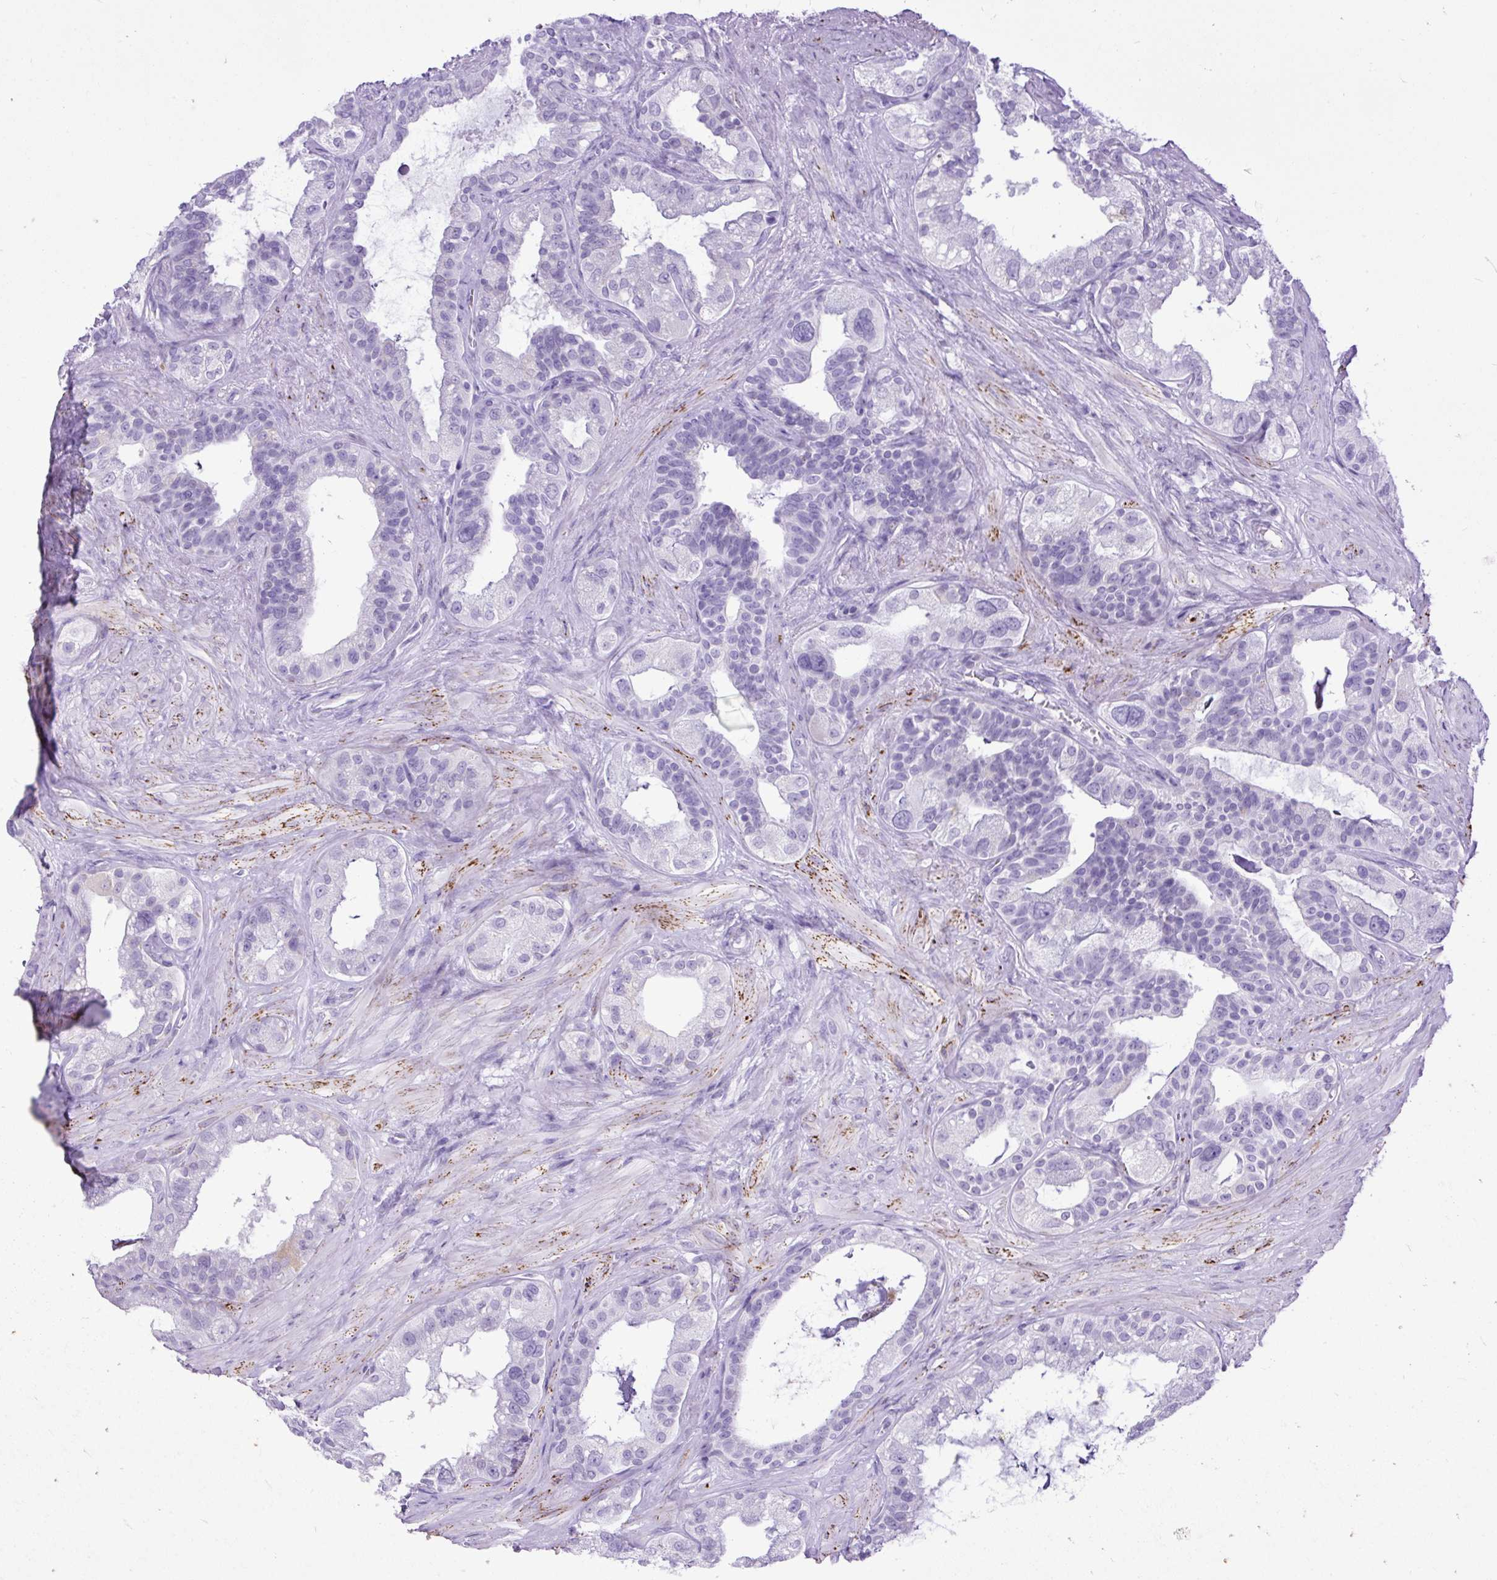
{"staining": {"intensity": "negative", "quantity": "none", "location": "none"}, "tissue": "seminal vesicle", "cell_type": "Glandular cells", "image_type": "normal", "snomed": [{"axis": "morphology", "description": "Normal tissue, NOS"}, {"axis": "topography", "description": "Seminal veicle"}, {"axis": "topography", "description": "Peripheral nerve tissue"}], "caption": "This is a photomicrograph of IHC staining of normal seminal vesicle, which shows no staining in glandular cells.", "gene": "ZNF256", "patient": {"sex": "male", "age": 76}}